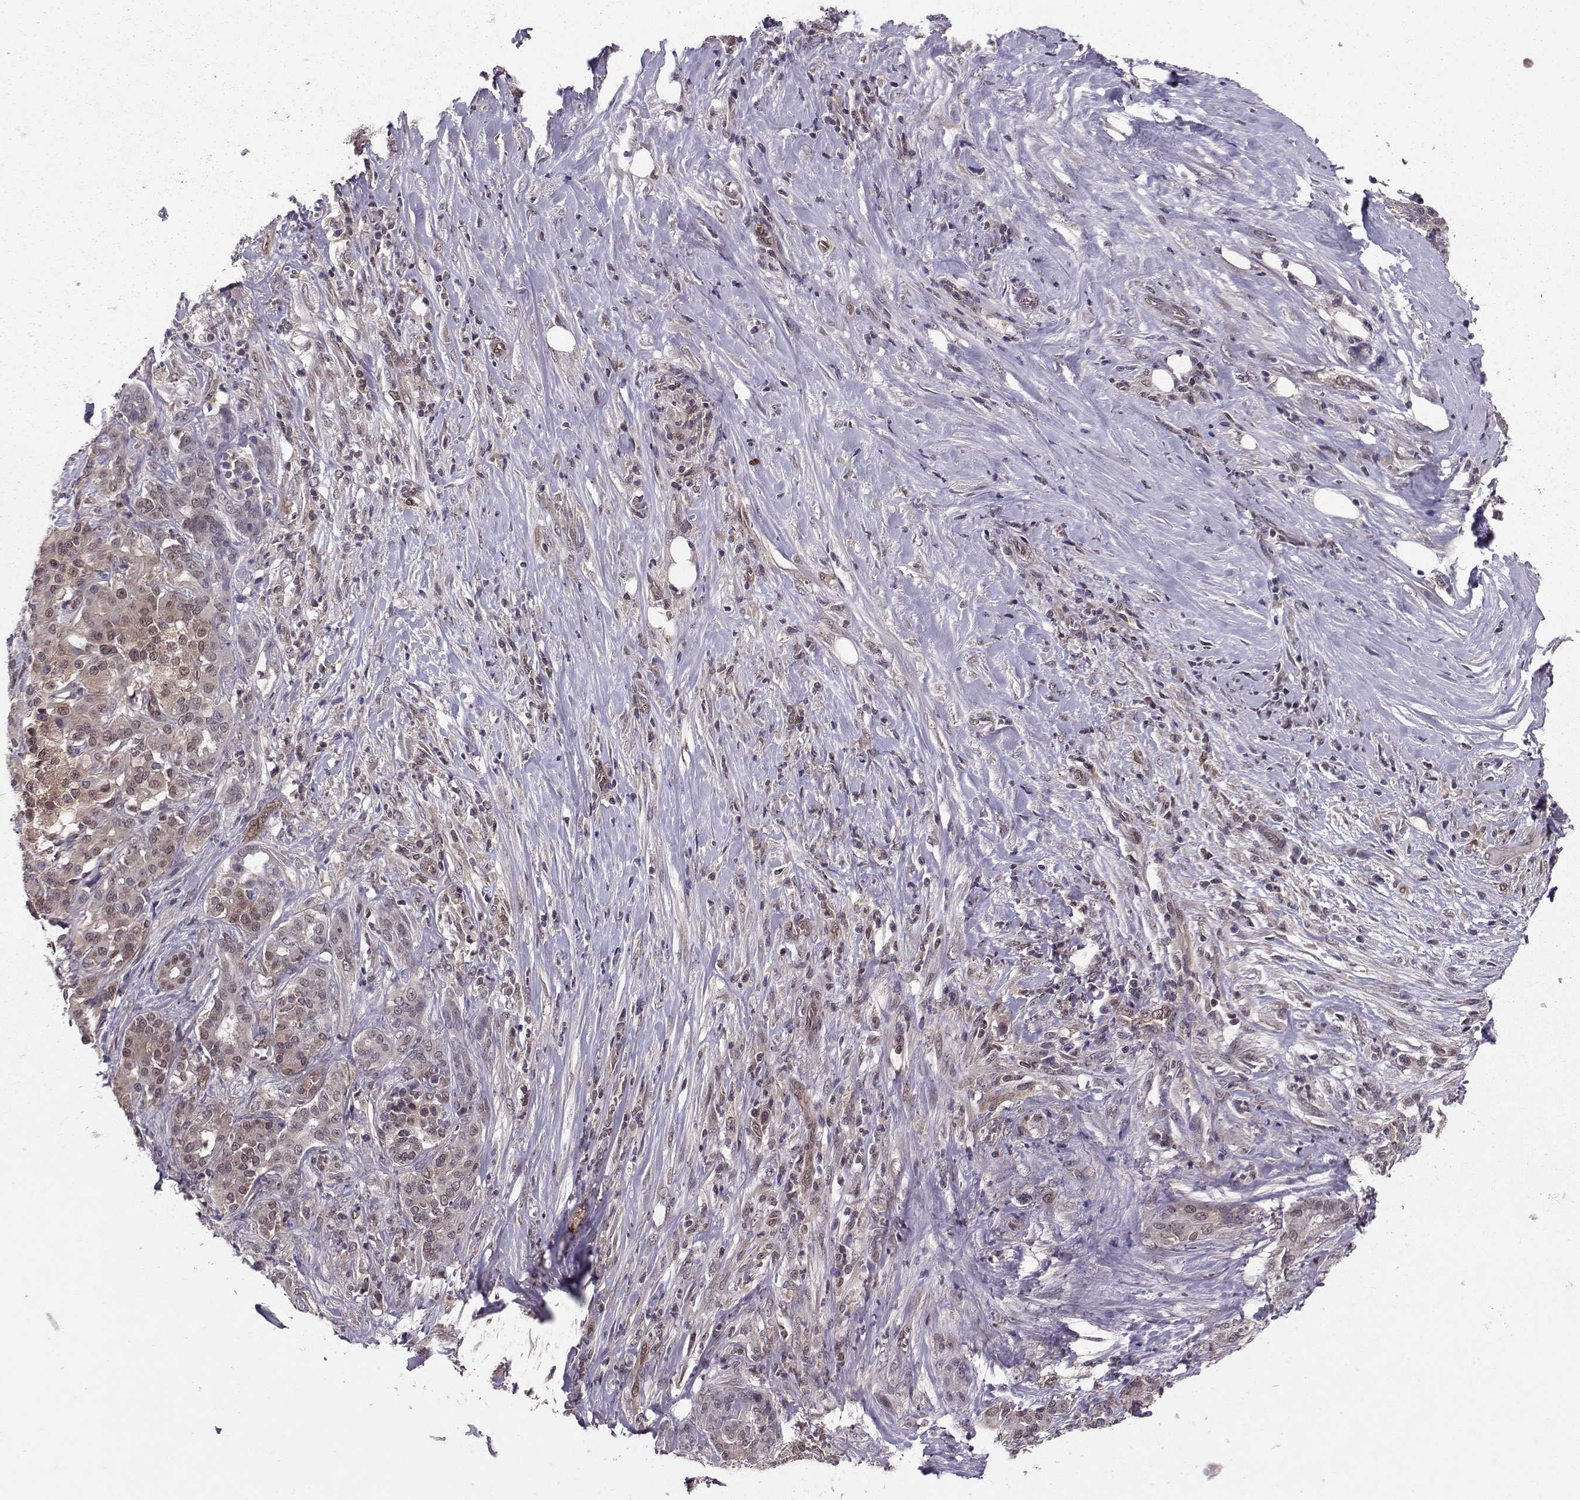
{"staining": {"intensity": "weak", "quantity": "<25%", "location": "cytoplasmic/membranous"}, "tissue": "pancreatic cancer", "cell_type": "Tumor cells", "image_type": "cancer", "snomed": [{"axis": "morphology", "description": "Adenocarcinoma, NOS"}, {"axis": "topography", "description": "Pancreas"}], "caption": "A high-resolution photomicrograph shows immunohistochemistry staining of pancreatic cancer (adenocarcinoma), which shows no significant expression in tumor cells.", "gene": "PPP2R2A", "patient": {"sex": "male", "age": 57}}